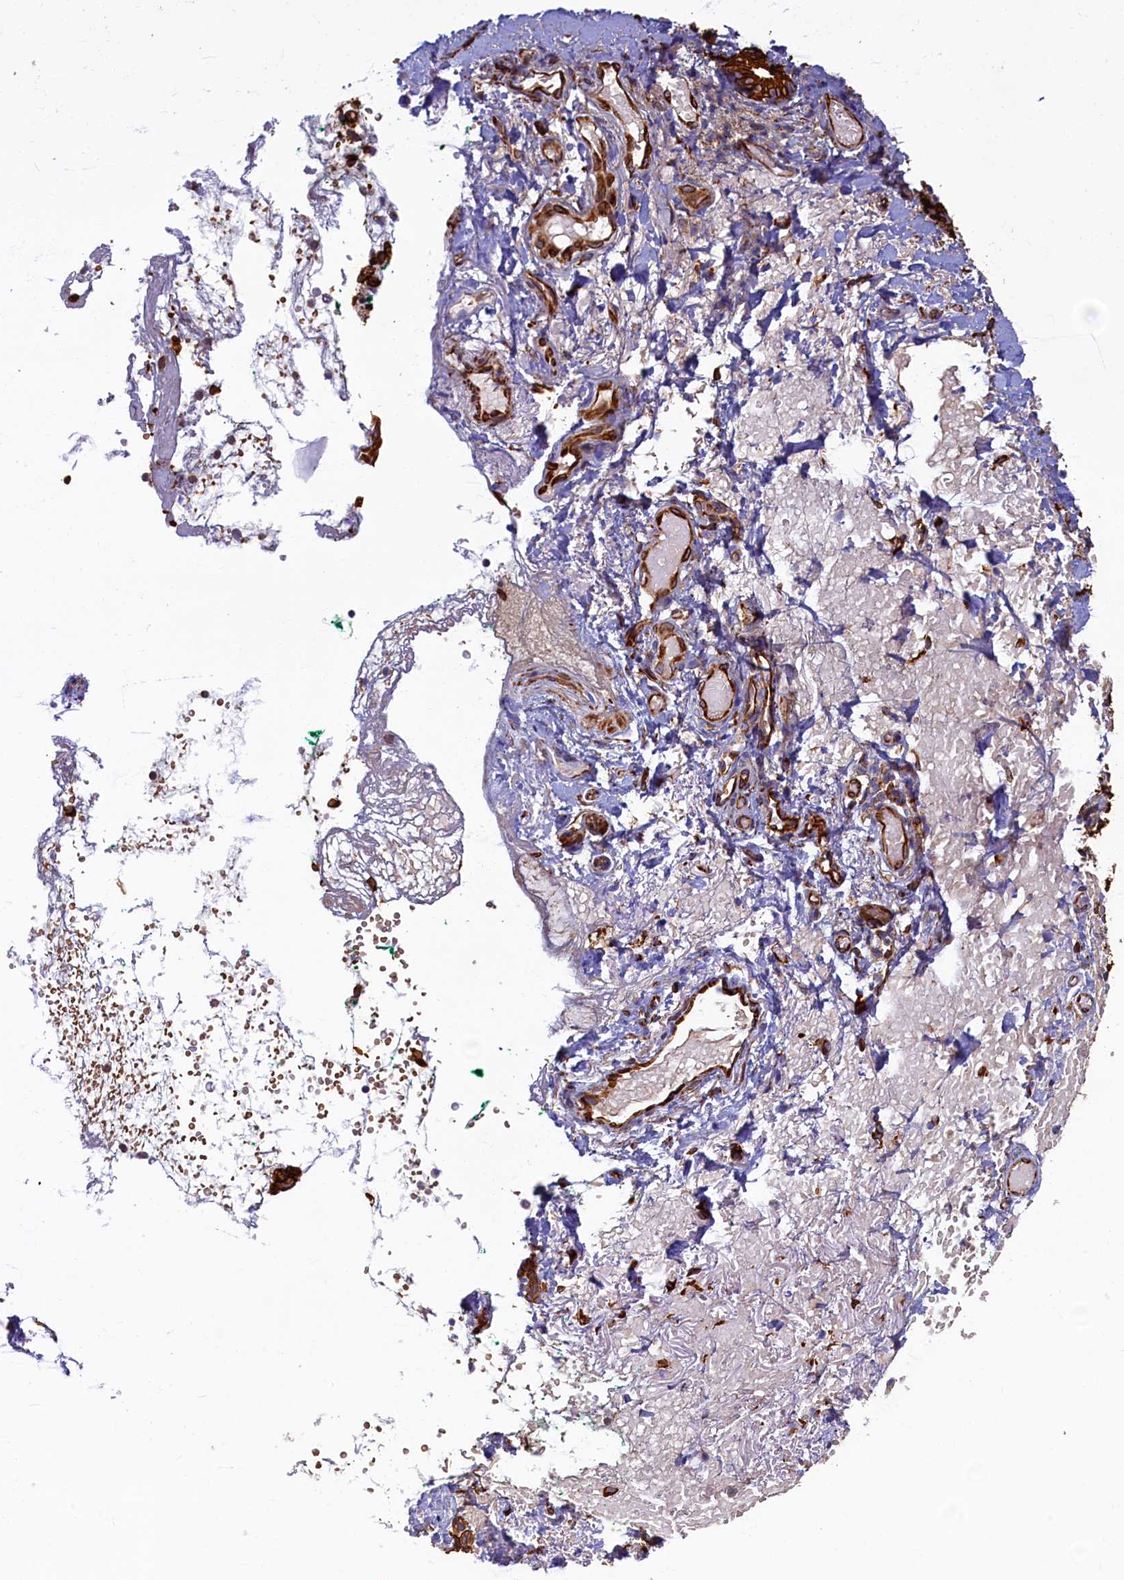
{"staining": {"intensity": "moderate", "quantity": "25%-75%", "location": "cytoplasmic/membranous"}, "tissue": "adipose tissue", "cell_type": "Adipocytes", "image_type": "normal", "snomed": [{"axis": "morphology", "description": "Normal tissue, NOS"}, {"axis": "morphology", "description": "Basal cell carcinoma"}, {"axis": "topography", "description": "Cartilage tissue"}, {"axis": "topography", "description": "Nasopharynx"}, {"axis": "topography", "description": "Oral tissue"}], "caption": "Immunohistochemical staining of unremarkable human adipose tissue displays 25%-75% levels of moderate cytoplasmic/membranous protein expression in approximately 25%-75% of adipocytes.", "gene": "LRRC57", "patient": {"sex": "female", "age": 77}}